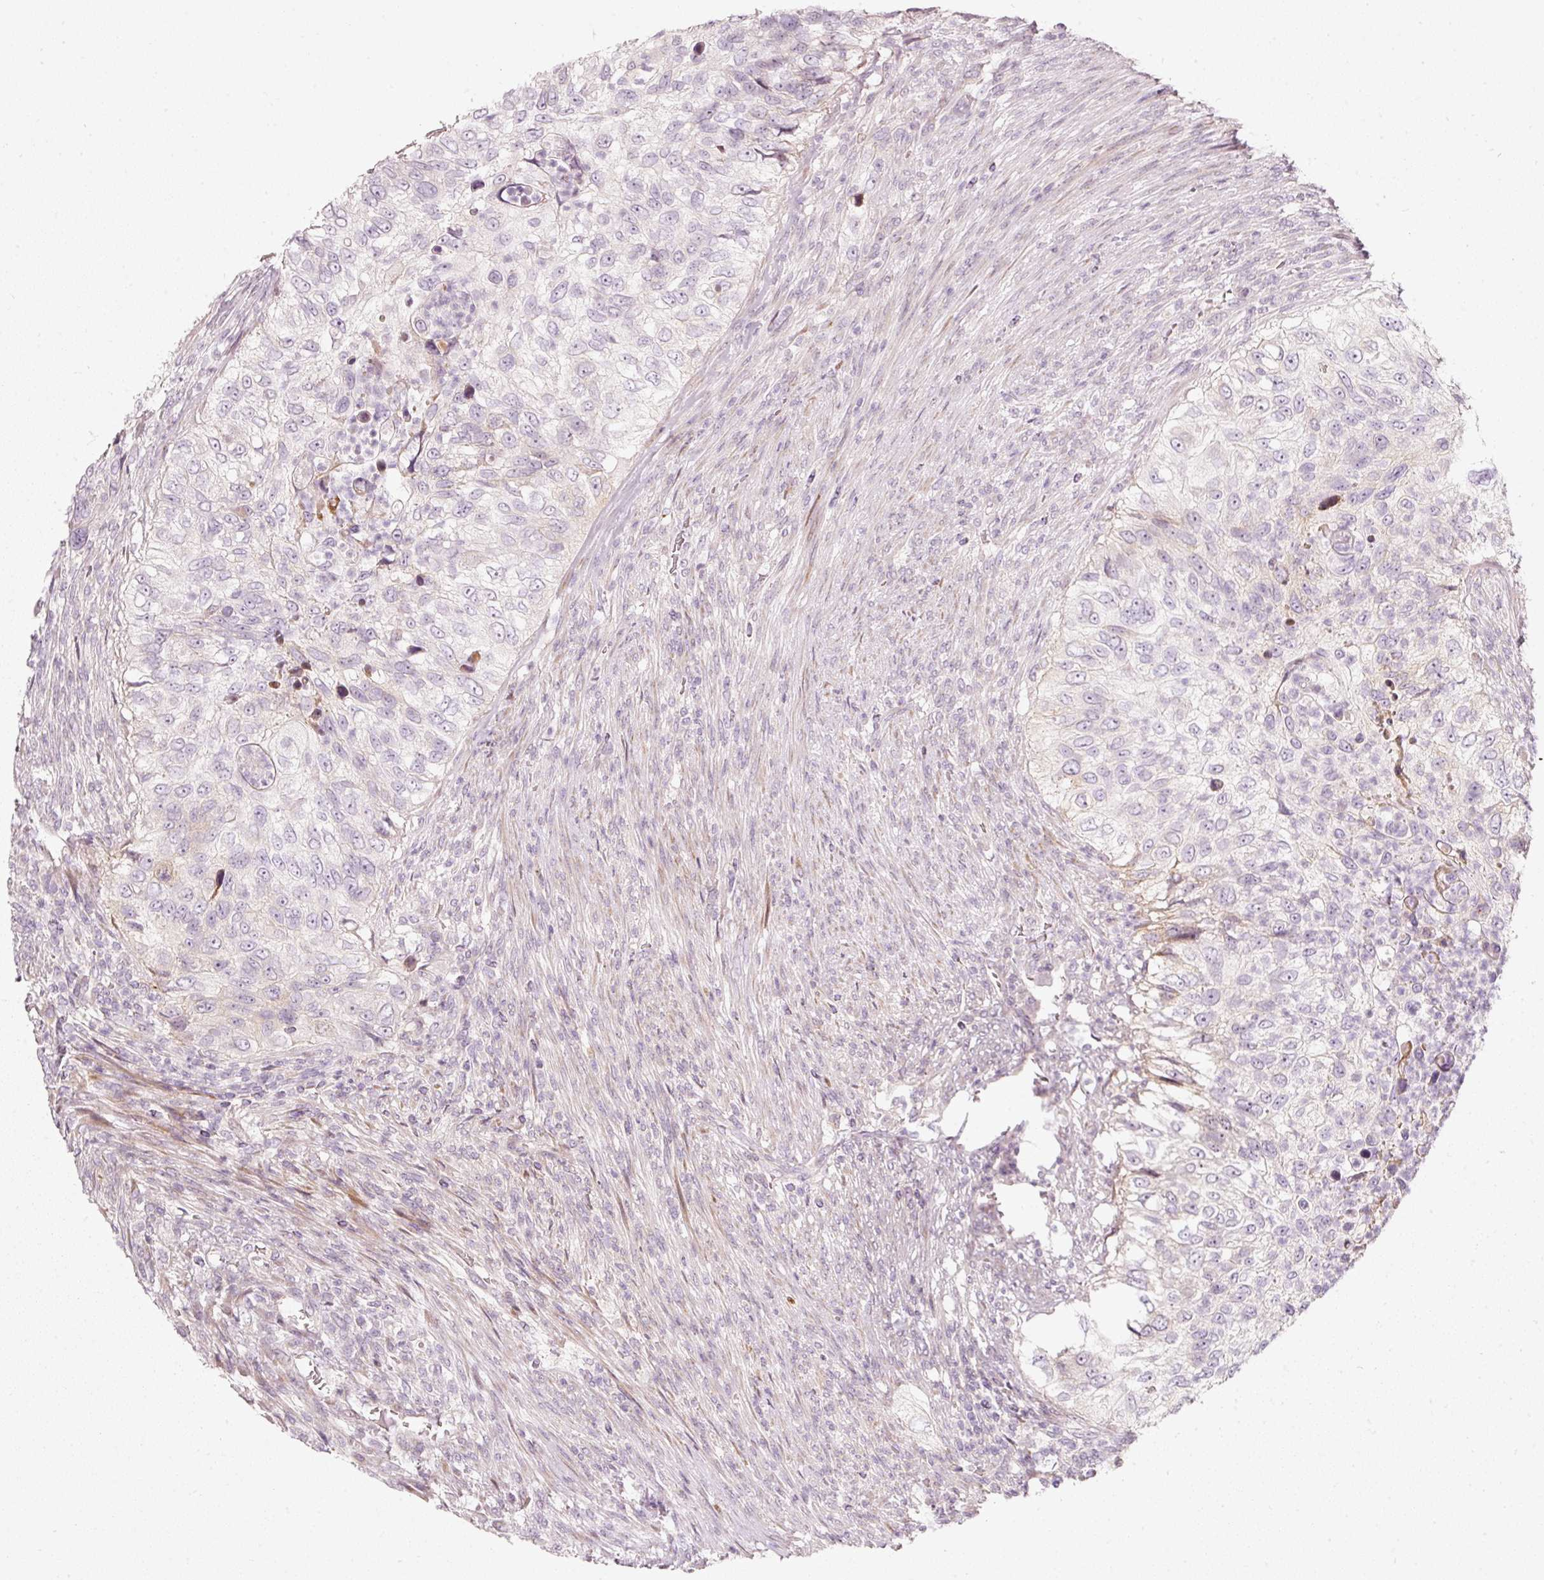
{"staining": {"intensity": "negative", "quantity": "none", "location": "none"}, "tissue": "urothelial cancer", "cell_type": "Tumor cells", "image_type": "cancer", "snomed": [{"axis": "morphology", "description": "Urothelial carcinoma, High grade"}, {"axis": "topography", "description": "Urinary bladder"}], "caption": "An immunohistochemistry histopathology image of high-grade urothelial carcinoma is shown. There is no staining in tumor cells of high-grade urothelial carcinoma. Brightfield microscopy of immunohistochemistry stained with DAB (brown) and hematoxylin (blue), captured at high magnification.", "gene": "SLC20A1", "patient": {"sex": "female", "age": 60}}